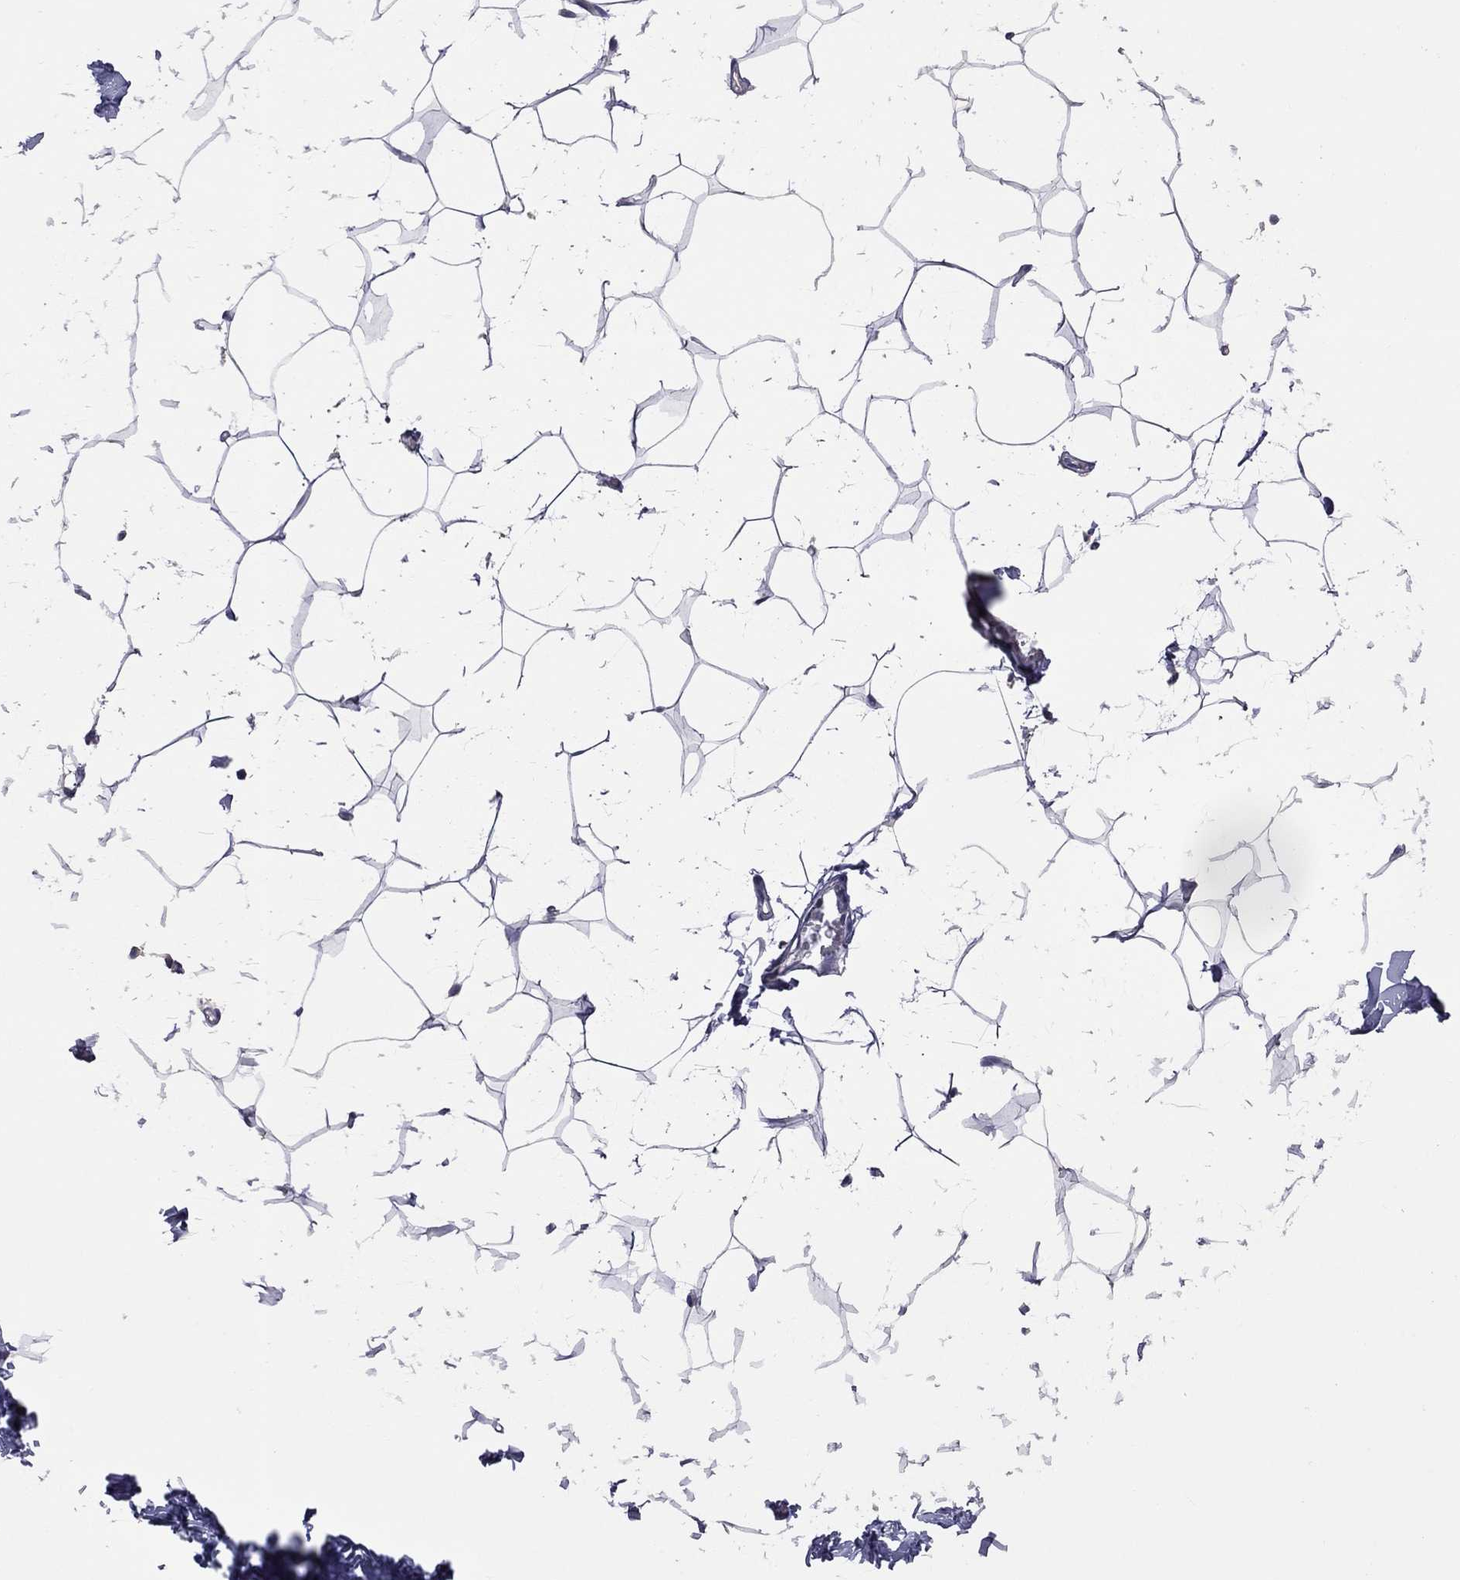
{"staining": {"intensity": "negative", "quantity": "none", "location": "none"}, "tissue": "breast", "cell_type": "Adipocytes", "image_type": "normal", "snomed": [{"axis": "morphology", "description": "Normal tissue, NOS"}, {"axis": "topography", "description": "Breast"}], "caption": "Immunohistochemistry (IHC) photomicrograph of unremarkable breast stained for a protein (brown), which displays no staining in adipocytes. The staining was performed using DAB (3,3'-diaminobenzidine) to visualize the protein expression in brown, while the nuclei were stained in blue with hematoxylin (Magnification: 20x).", "gene": "HYLS1", "patient": {"sex": "female", "age": 32}}